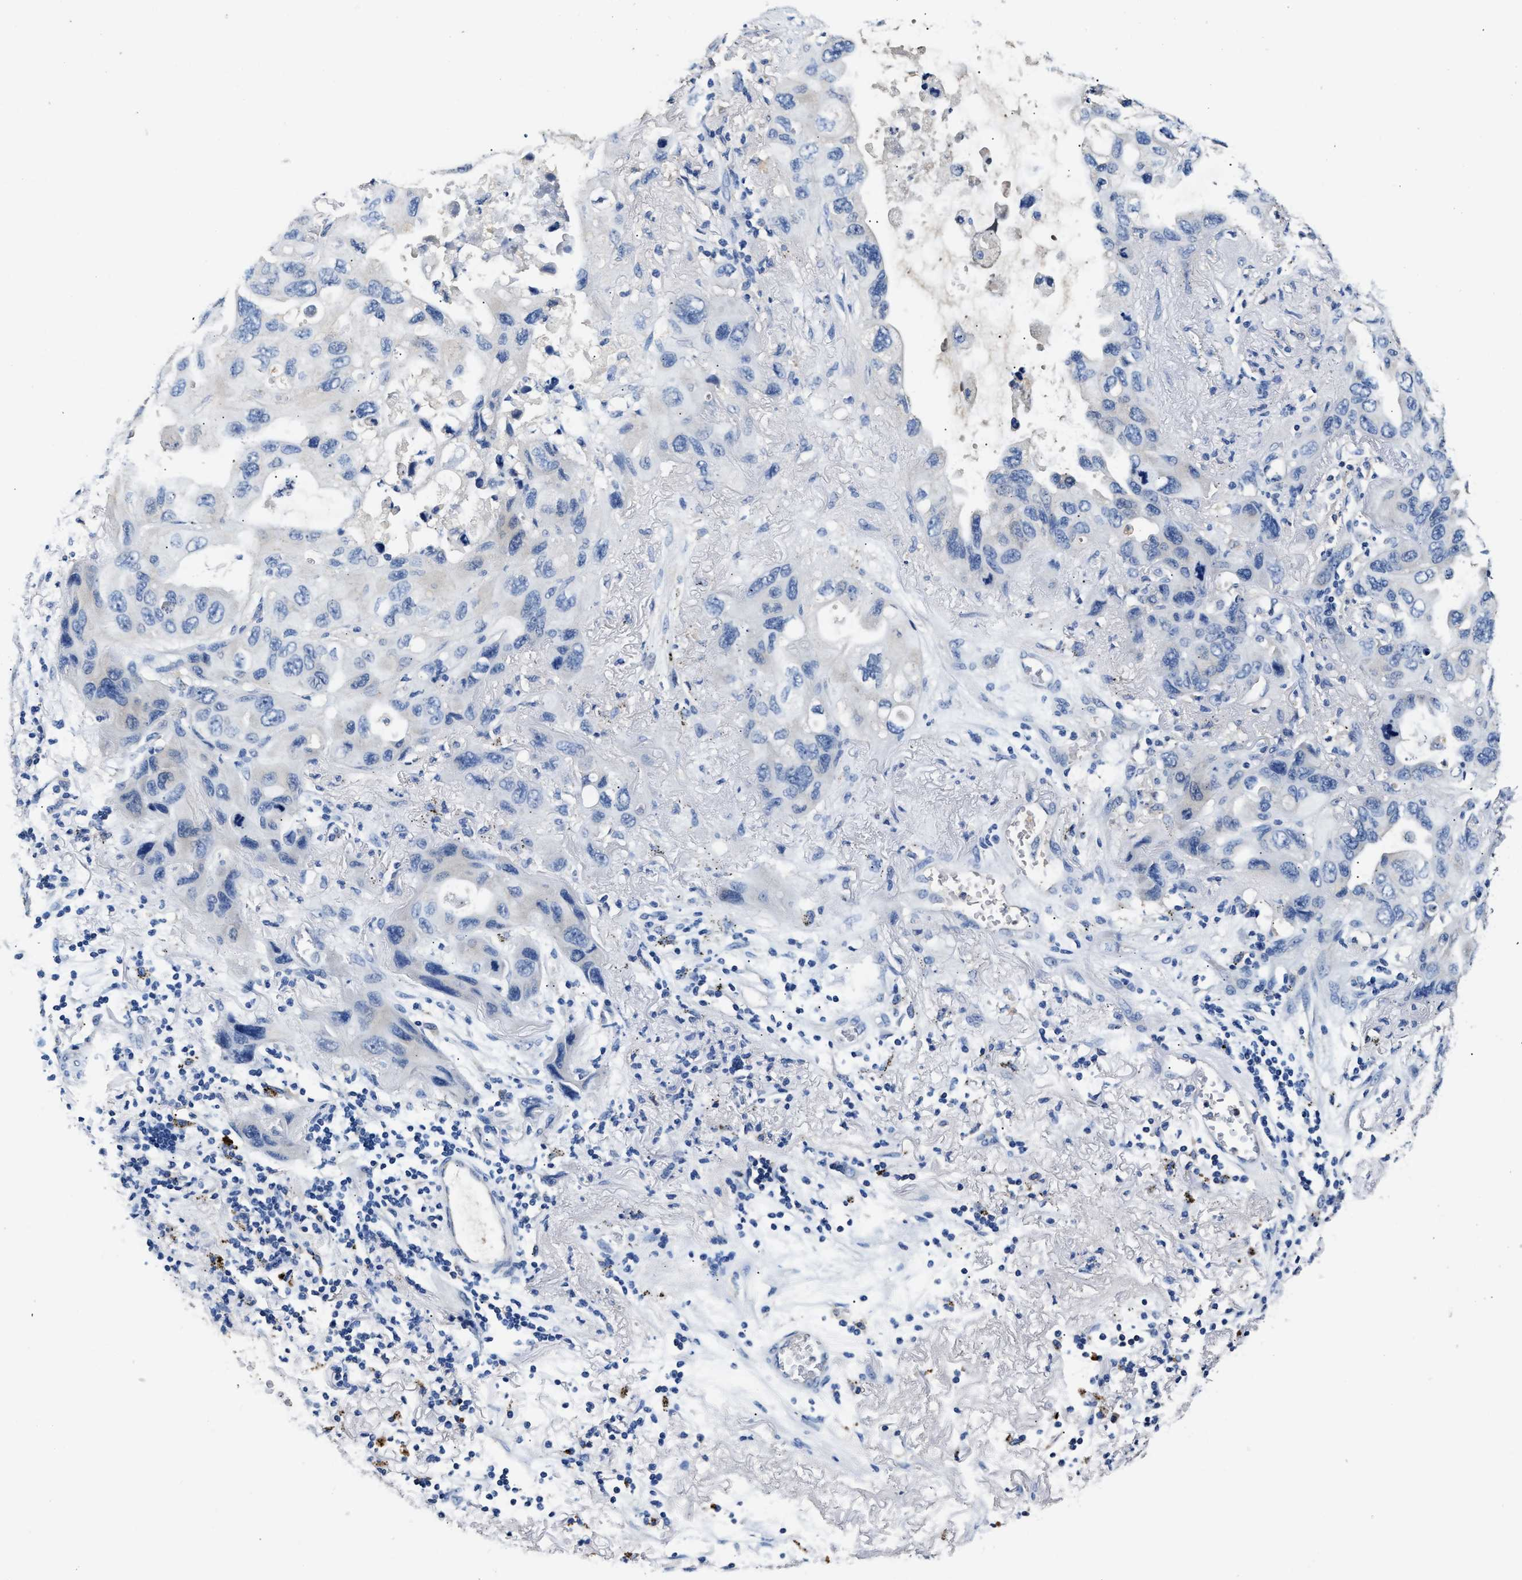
{"staining": {"intensity": "negative", "quantity": "none", "location": "none"}, "tissue": "lung cancer", "cell_type": "Tumor cells", "image_type": "cancer", "snomed": [{"axis": "morphology", "description": "Squamous cell carcinoma, NOS"}, {"axis": "topography", "description": "Lung"}], "caption": "The image reveals no significant staining in tumor cells of lung cancer (squamous cell carcinoma). (Stains: DAB immunohistochemistry with hematoxylin counter stain, Microscopy: brightfield microscopy at high magnification).", "gene": "SLCO2B1", "patient": {"sex": "female", "age": 73}}